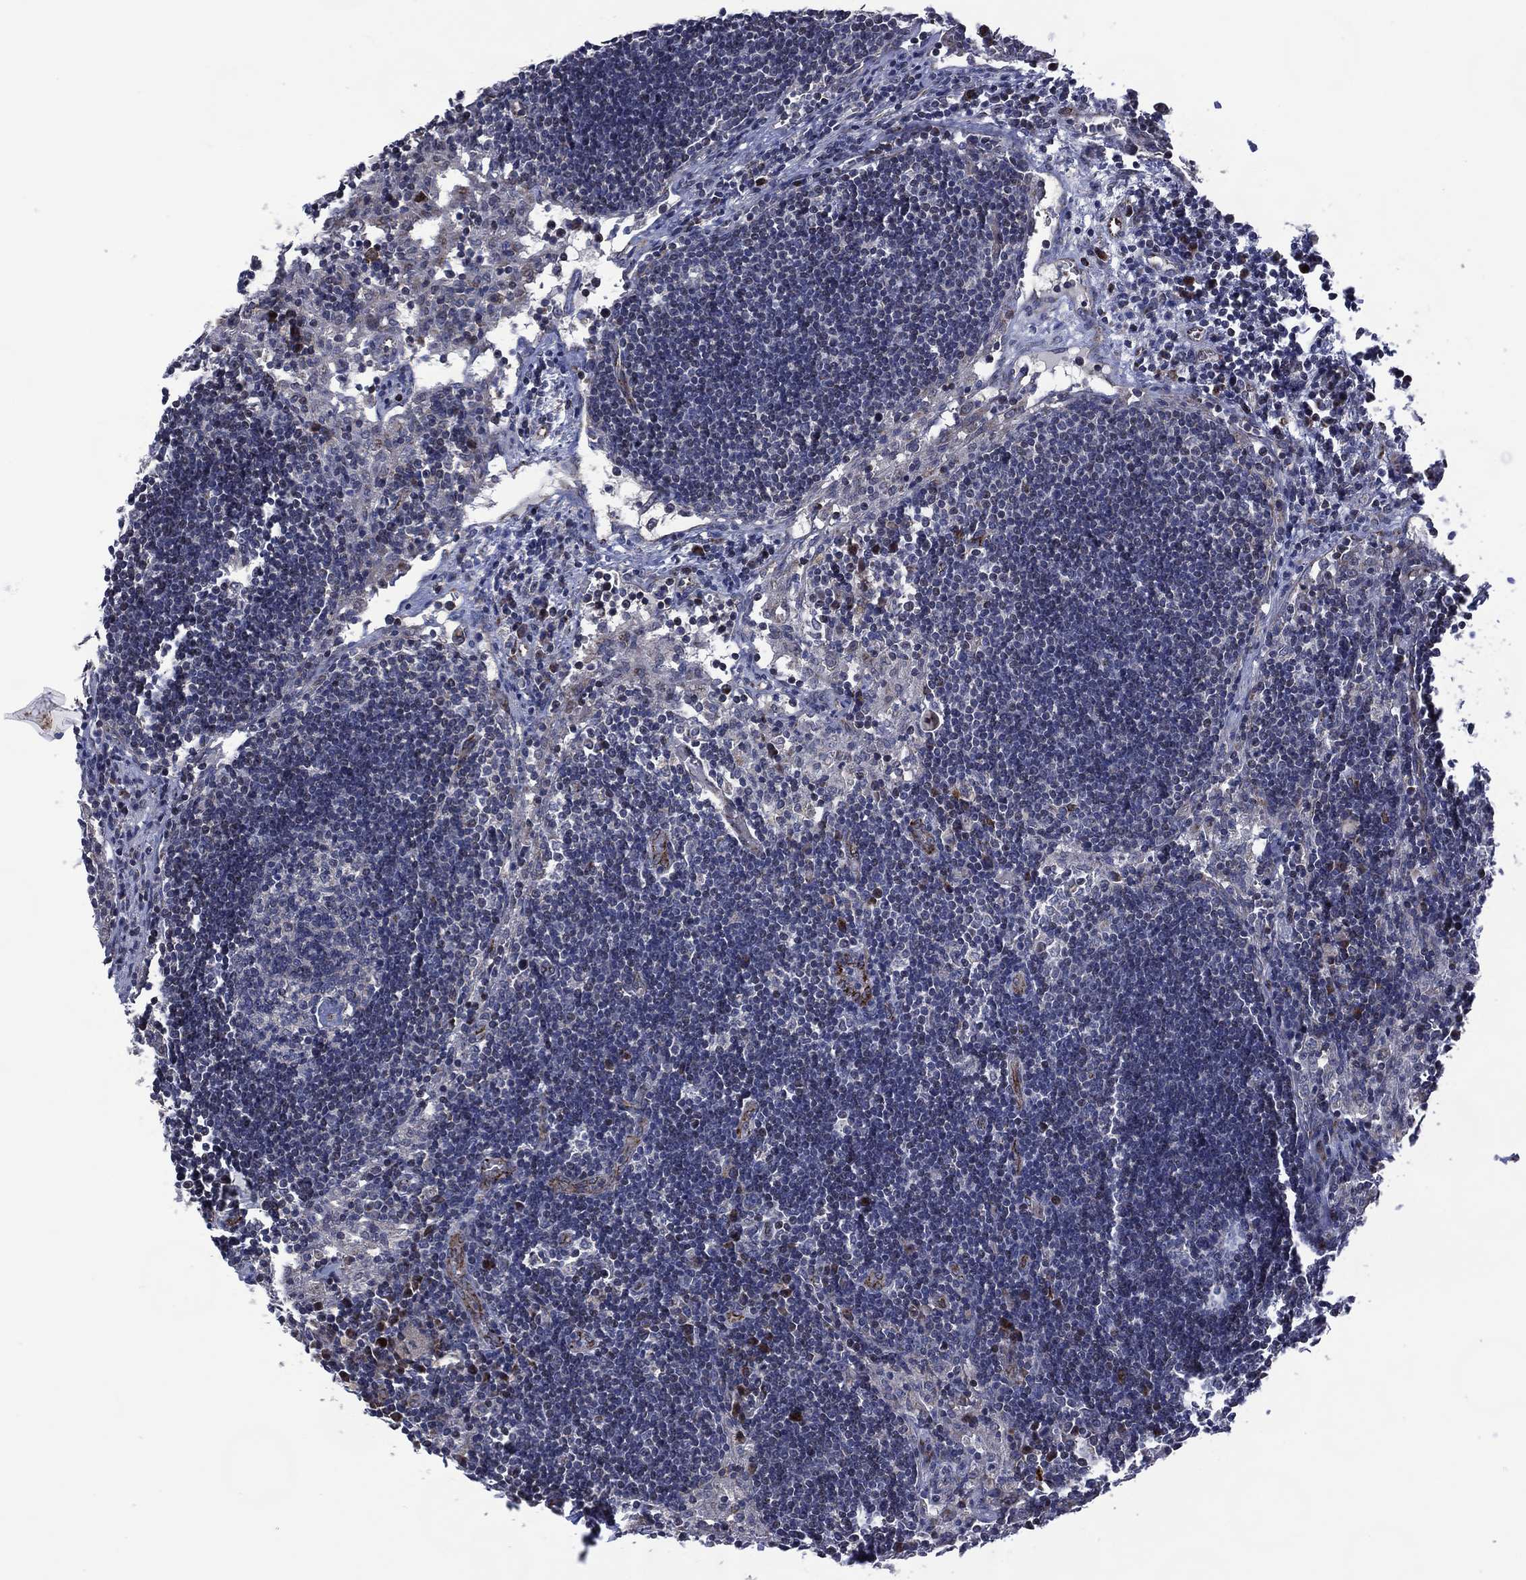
{"staining": {"intensity": "weak", "quantity": "<25%", "location": "cytoplasmic/membranous"}, "tissue": "lymph node", "cell_type": "Germinal center cells", "image_type": "normal", "snomed": [{"axis": "morphology", "description": "Normal tissue, NOS"}, {"axis": "topography", "description": "Lymph node"}], "caption": "Immunohistochemistry (IHC) micrograph of normal lymph node: human lymph node stained with DAB (3,3'-diaminobenzidine) exhibits no significant protein staining in germinal center cells. Brightfield microscopy of immunohistochemistry (IHC) stained with DAB (brown) and hematoxylin (blue), captured at high magnification.", "gene": "HTD2", "patient": {"sex": "male", "age": 63}}